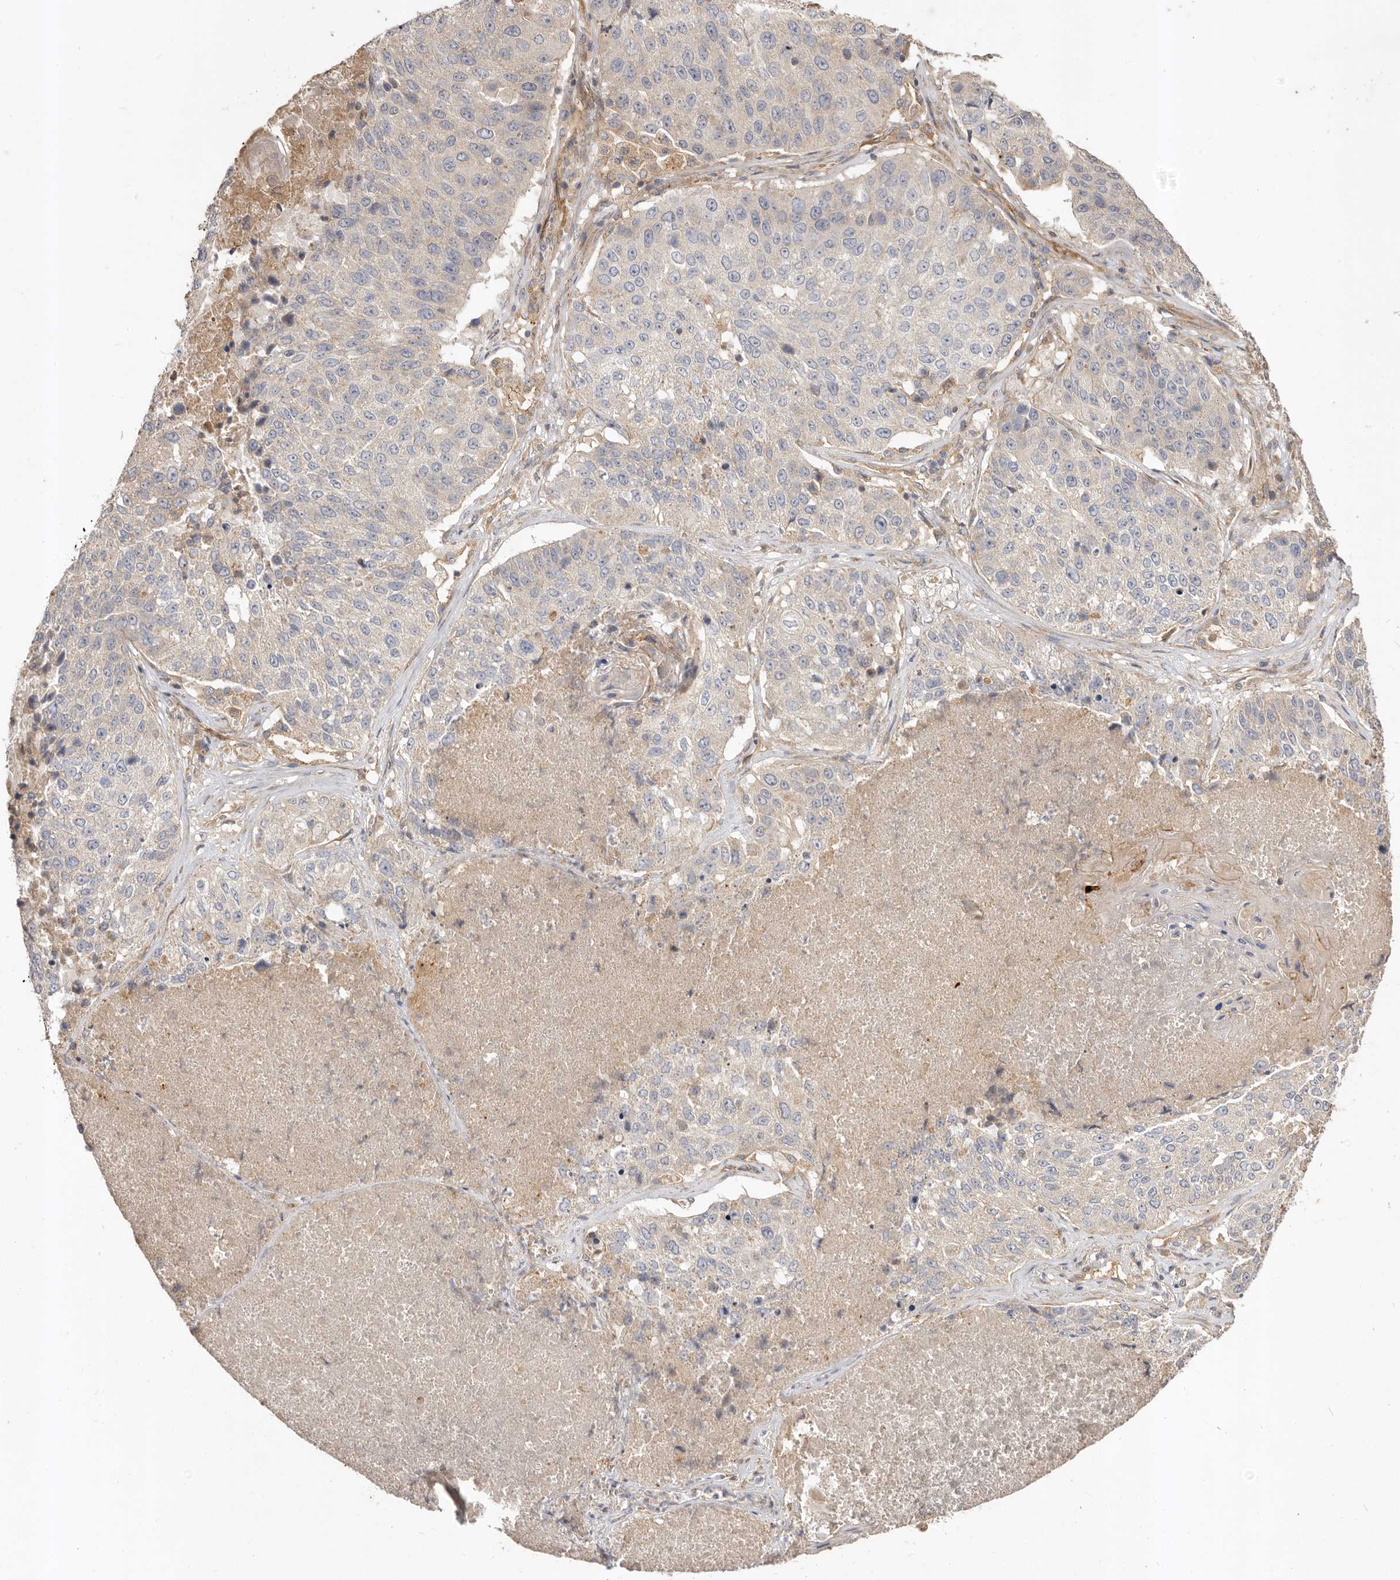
{"staining": {"intensity": "negative", "quantity": "none", "location": "none"}, "tissue": "lung cancer", "cell_type": "Tumor cells", "image_type": "cancer", "snomed": [{"axis": "morphology", "description": "Squamous cell carcinoma, NOS"}, {"axis": "topography", "description": "Lung"}], "caption": "Tumor cells show no significant protein positivity in lung squamous cell carcinoma. (DAB IHC visualized using brightfield microscopy, high magnification).", "gene": "ADAMTS9", "patient": {"sex": "male", "age": 61}}